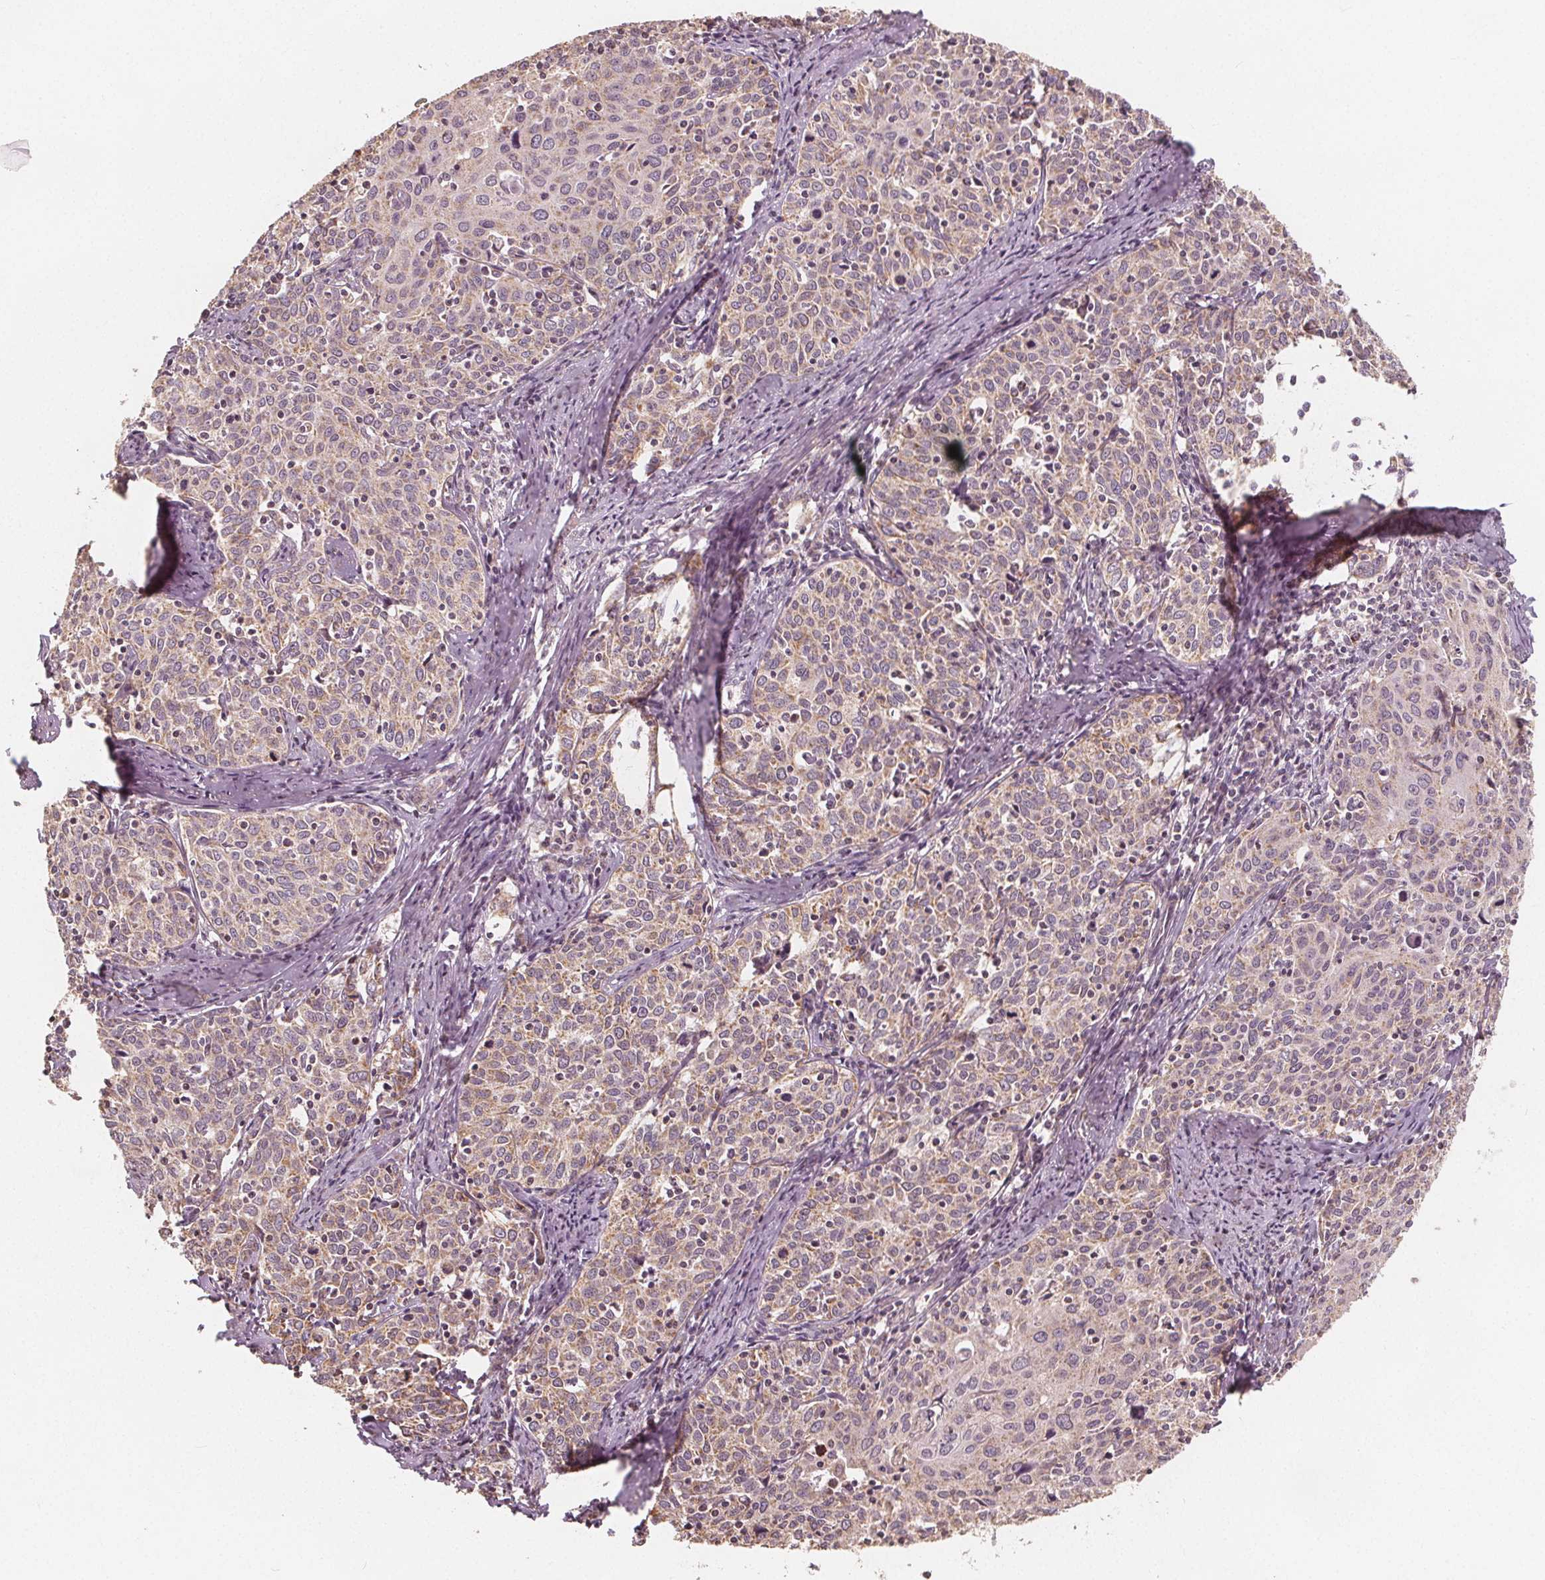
{"staining": {"intensity": "weak", "quantity": ">75%", "location": "cytoplasmic/membranous"}, "tissue": "cervical cancer", "cell_type": "Tumor cells", "image_type": "cancer", "snomed": [{"axis": "morphology", "description": "Squamous cell carcinoma, NOS"}, {"axis": "topography", "description": "Cervix"}], "caption": "Immunohistochemical staining of human squamous cell carcinoma (cervical) displays low levels of weak cytoplasmic/membranous expression in approximately >75% of tumor cells.", "gene": "PEX26", "patient": {"sex": "female", "age": 62}}